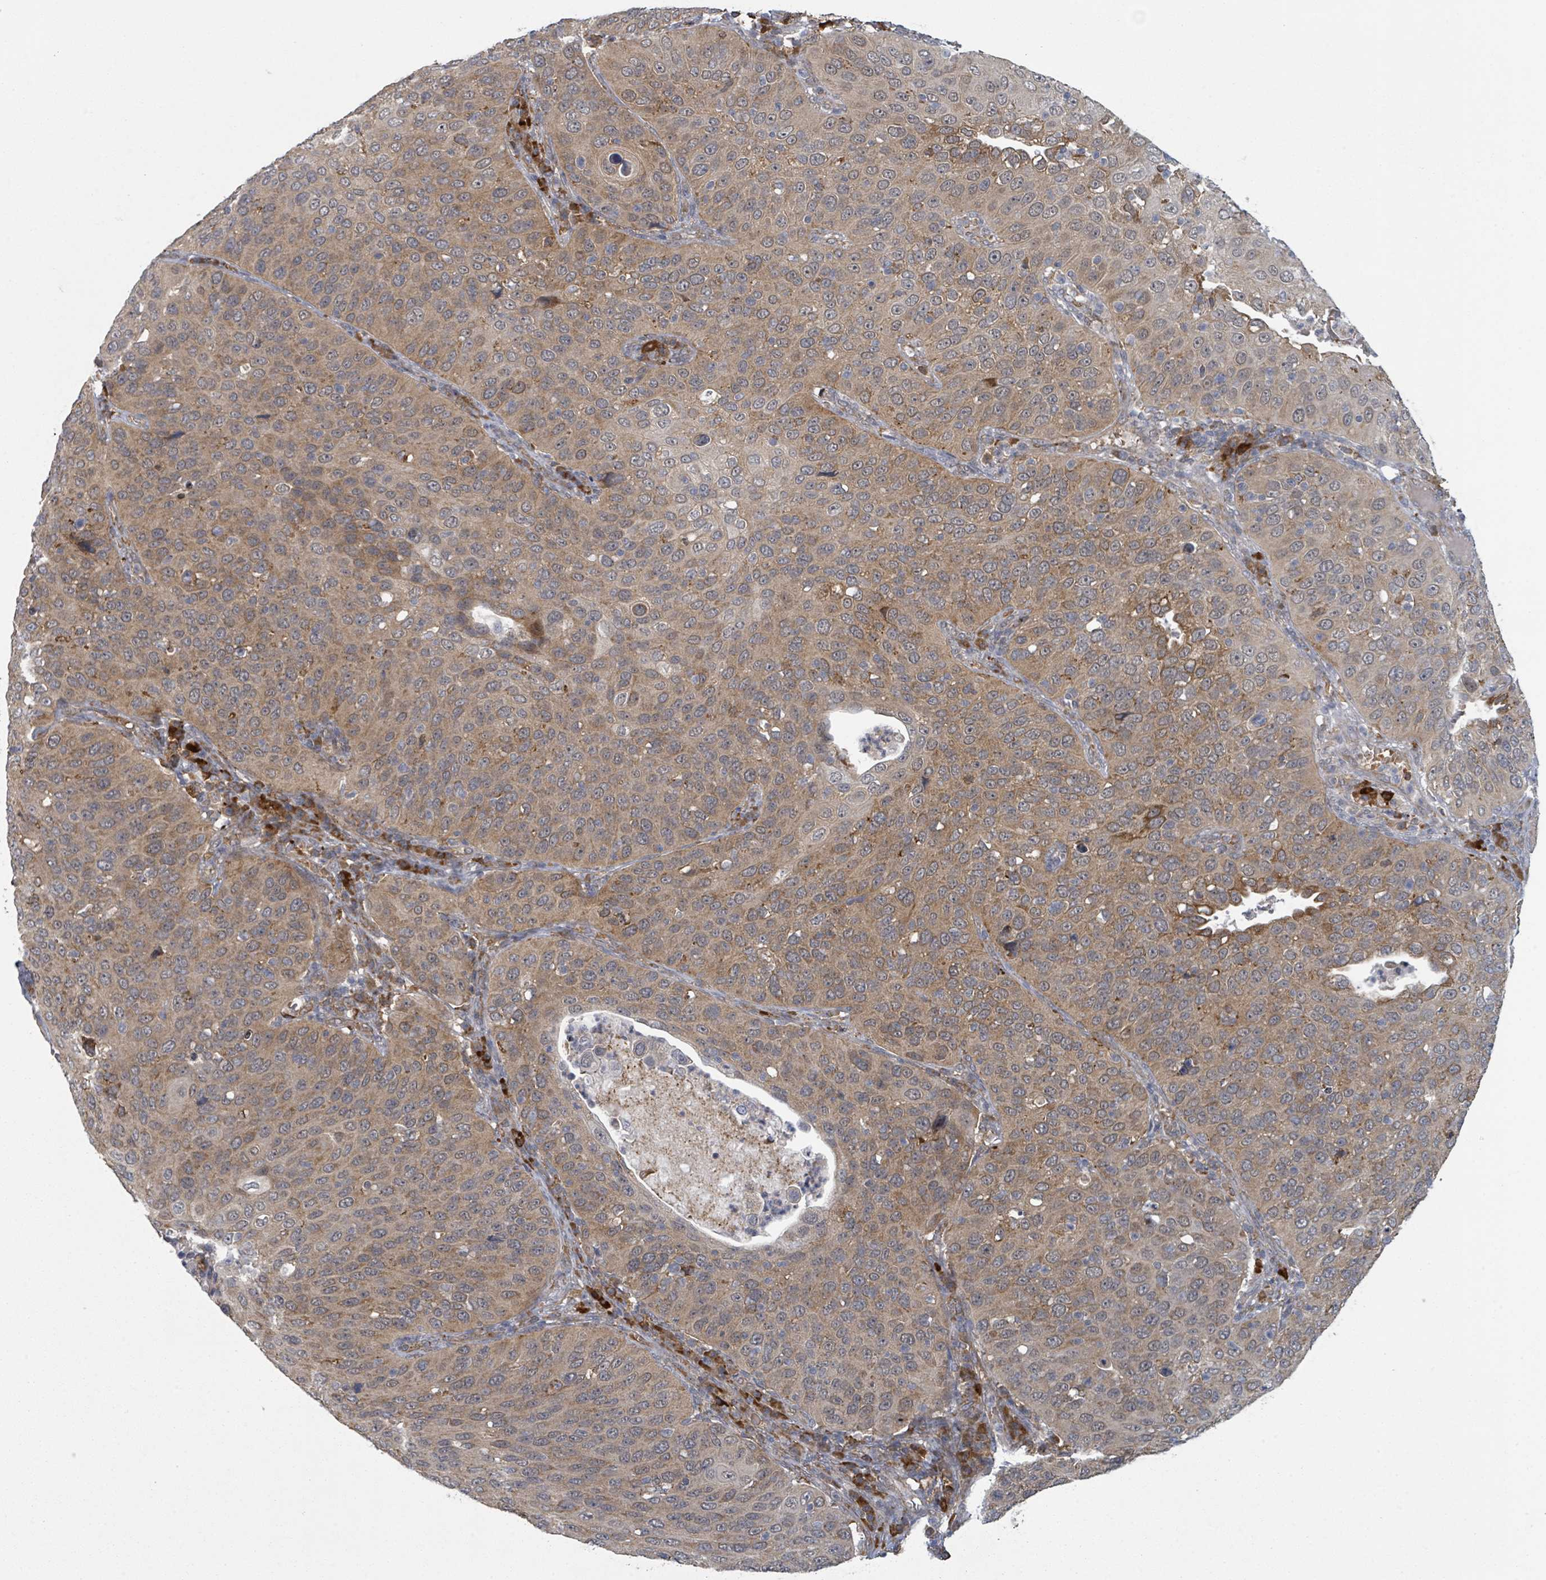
{"staining": {"intensity": "moderate", "quantity": ">75%", "location": "cytoplasmic/membranous"}, "tissue": "cervical cancer", "cell_type": "Tumor cells", "image_type": "cancer", "snomed": [{"axis": "morphology", "description": "Squamous cell carcinoma, NOS"}, {"axis": "topography", "description": "Cervix"}], "caption": "Immunohistochemistry (IHC) (DAB (3,3'-diaminobenzidine)) staining of cervical squamous cell carcinoma reveals moderate cytoplasmic/membranous protein positivity in about >75% of tumor cells.", "gene": "SHROOM2", "patient": {"sex": "female", "age": 36}}